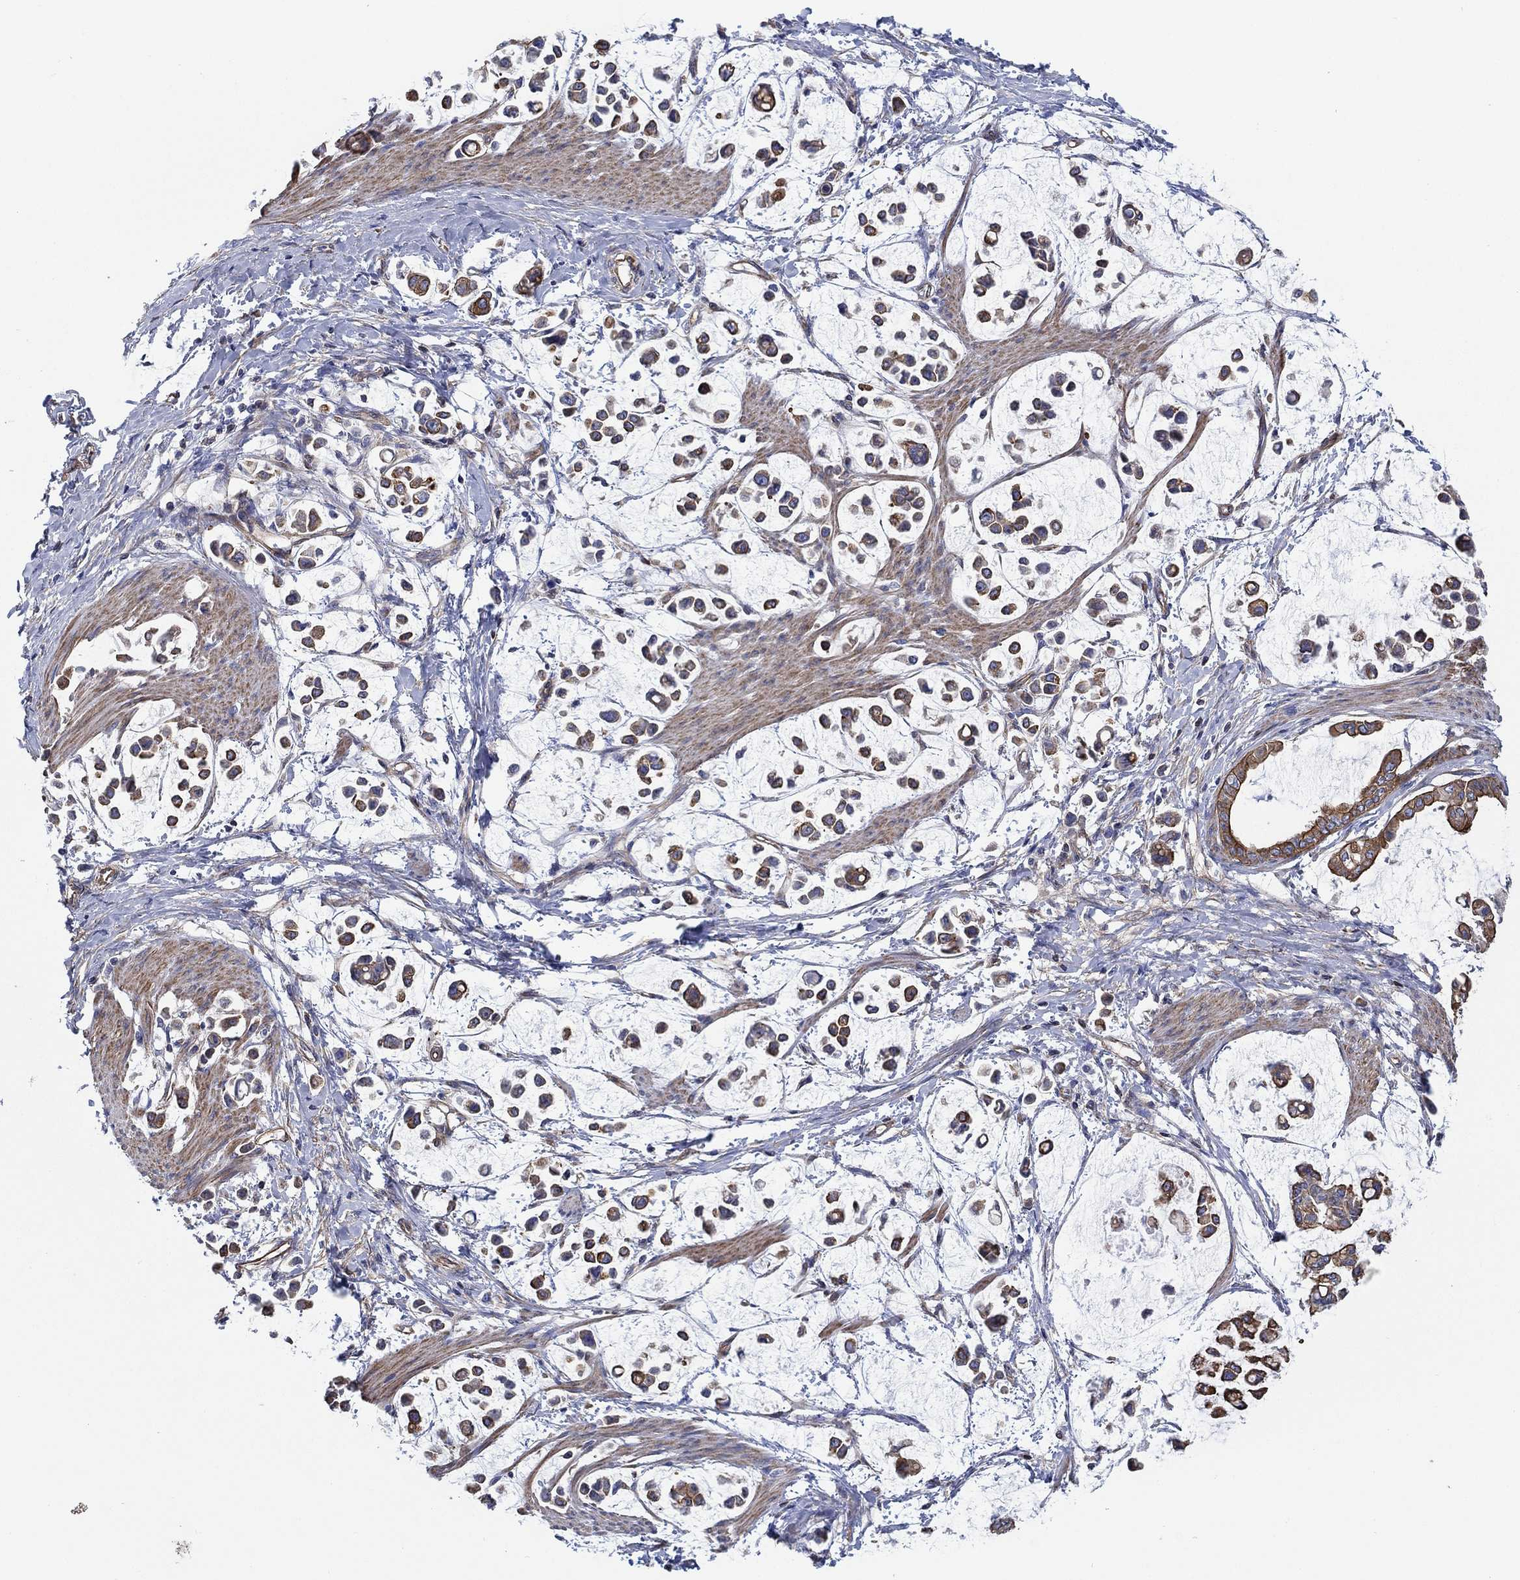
{"staining": {"intensity": "strong", "quantity": "25%-75%", "location": "cytoplasmic/membranous"}, "tissue": "stomach cancer", "cell_type": "Tumor cells", "image_type": "cancer", "snomed": [{"axis": "morphology", "description": "Adenocarcinoma, NOS"}, {"axis": "topography", "description": "Stomach"}], "caption": "Brown immunohistochemical staining in human stomach adenocarcinoma demonstrates strong cytoplasmic/membranous positivity in approximately 25%-75% of tumor cells.", "gene": "FMN1", "patient": {"sex": "male", "age": 82}}